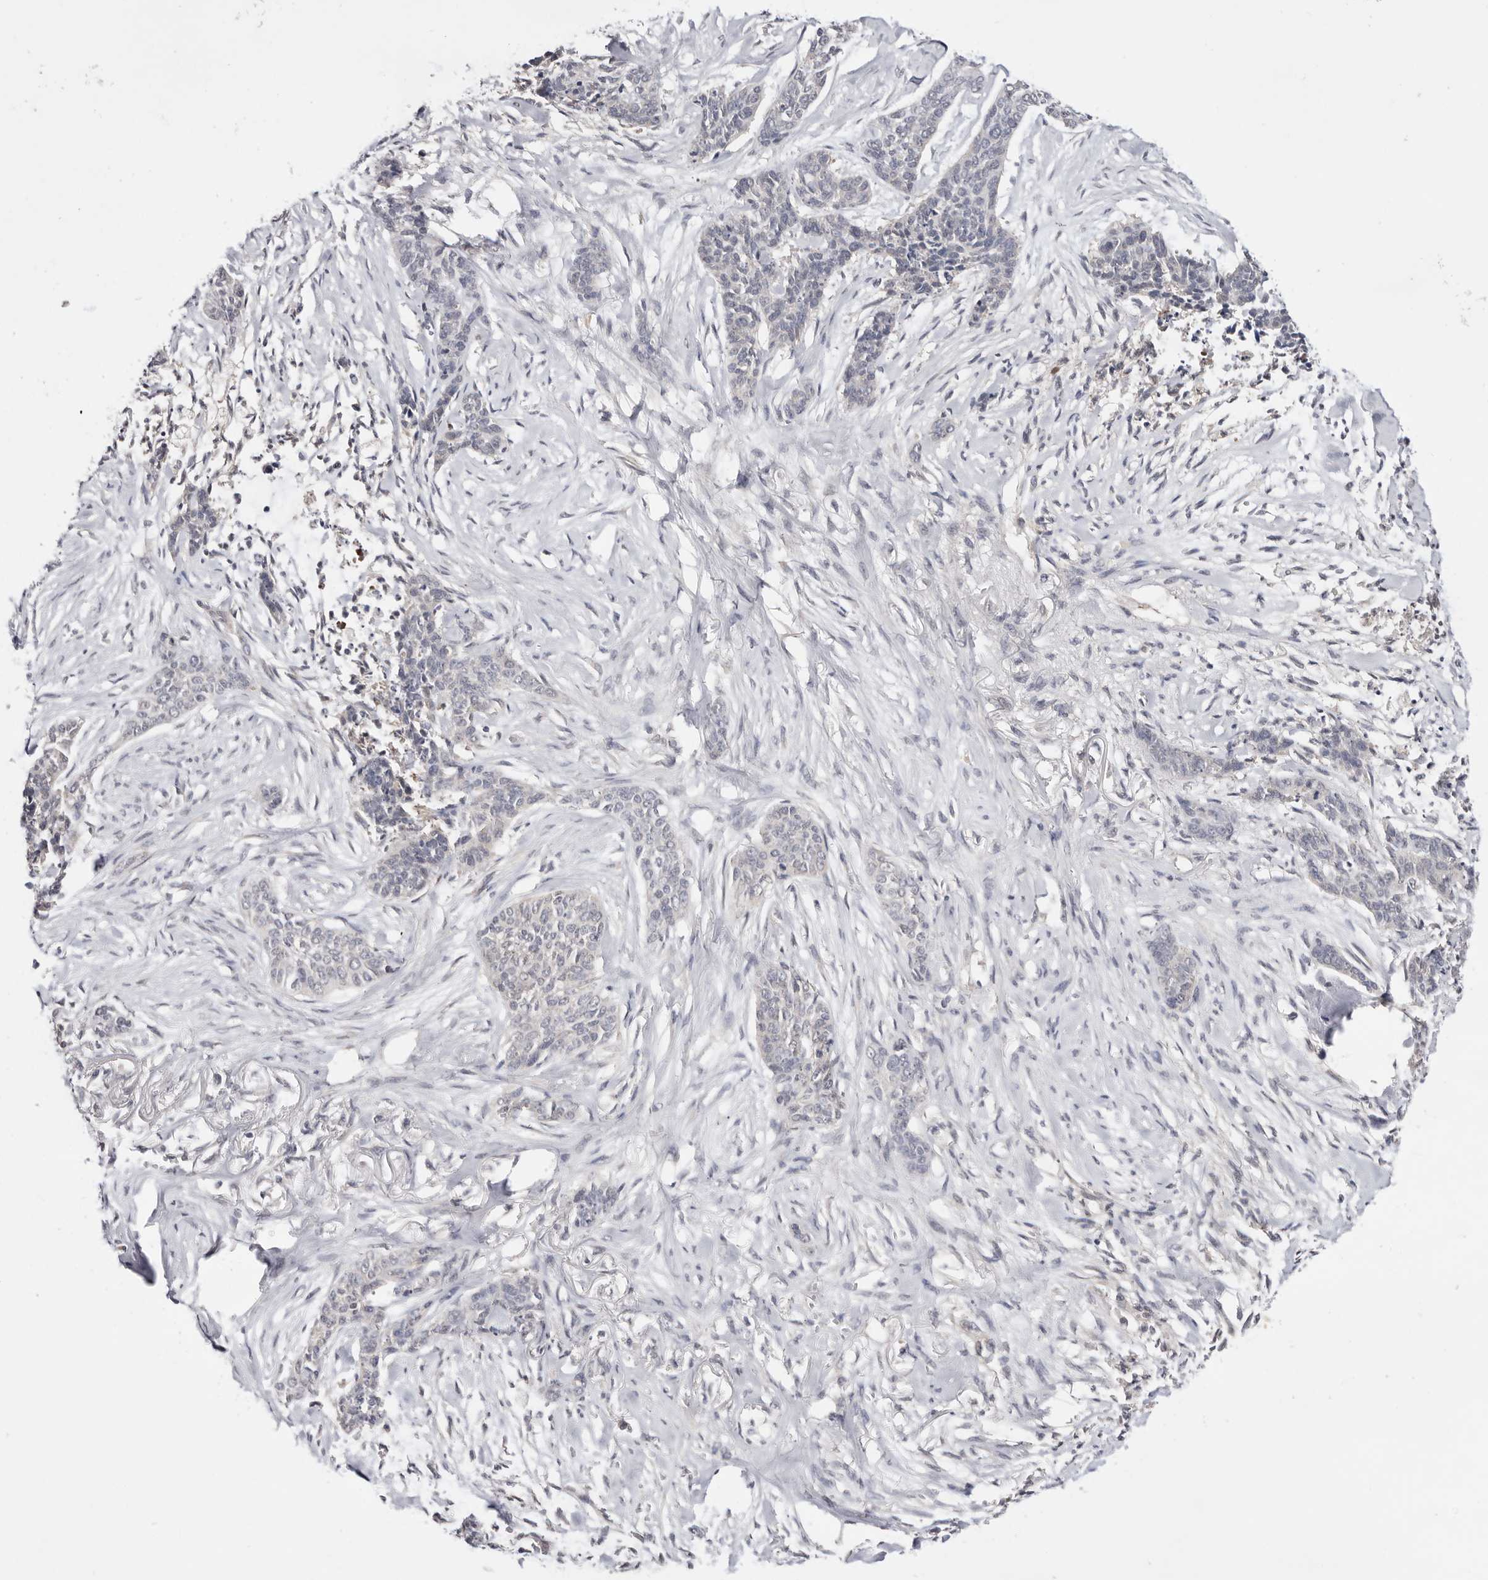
{"staining": {"intensity": "negative", "quantity": "none", "location": "none"}, "tissue": "skin cancer", "cell_type": "Tumor cells", "image_type": "cancer", "snomed": [{"axis": "morphology", "description": "Basal cell carcinoma"}, {"axis": "topography", "description": "Skin"}], "caption": "Immunohistochemistry histopathology image of basal cell carcinoma (skin) stained for a protein (brown), which demonstrates no expression in tumor cells. (DAB immunohistochemistry, high magnification).", "gene": "DOP1A", "patient": {"sex": "female", "age": 64}}